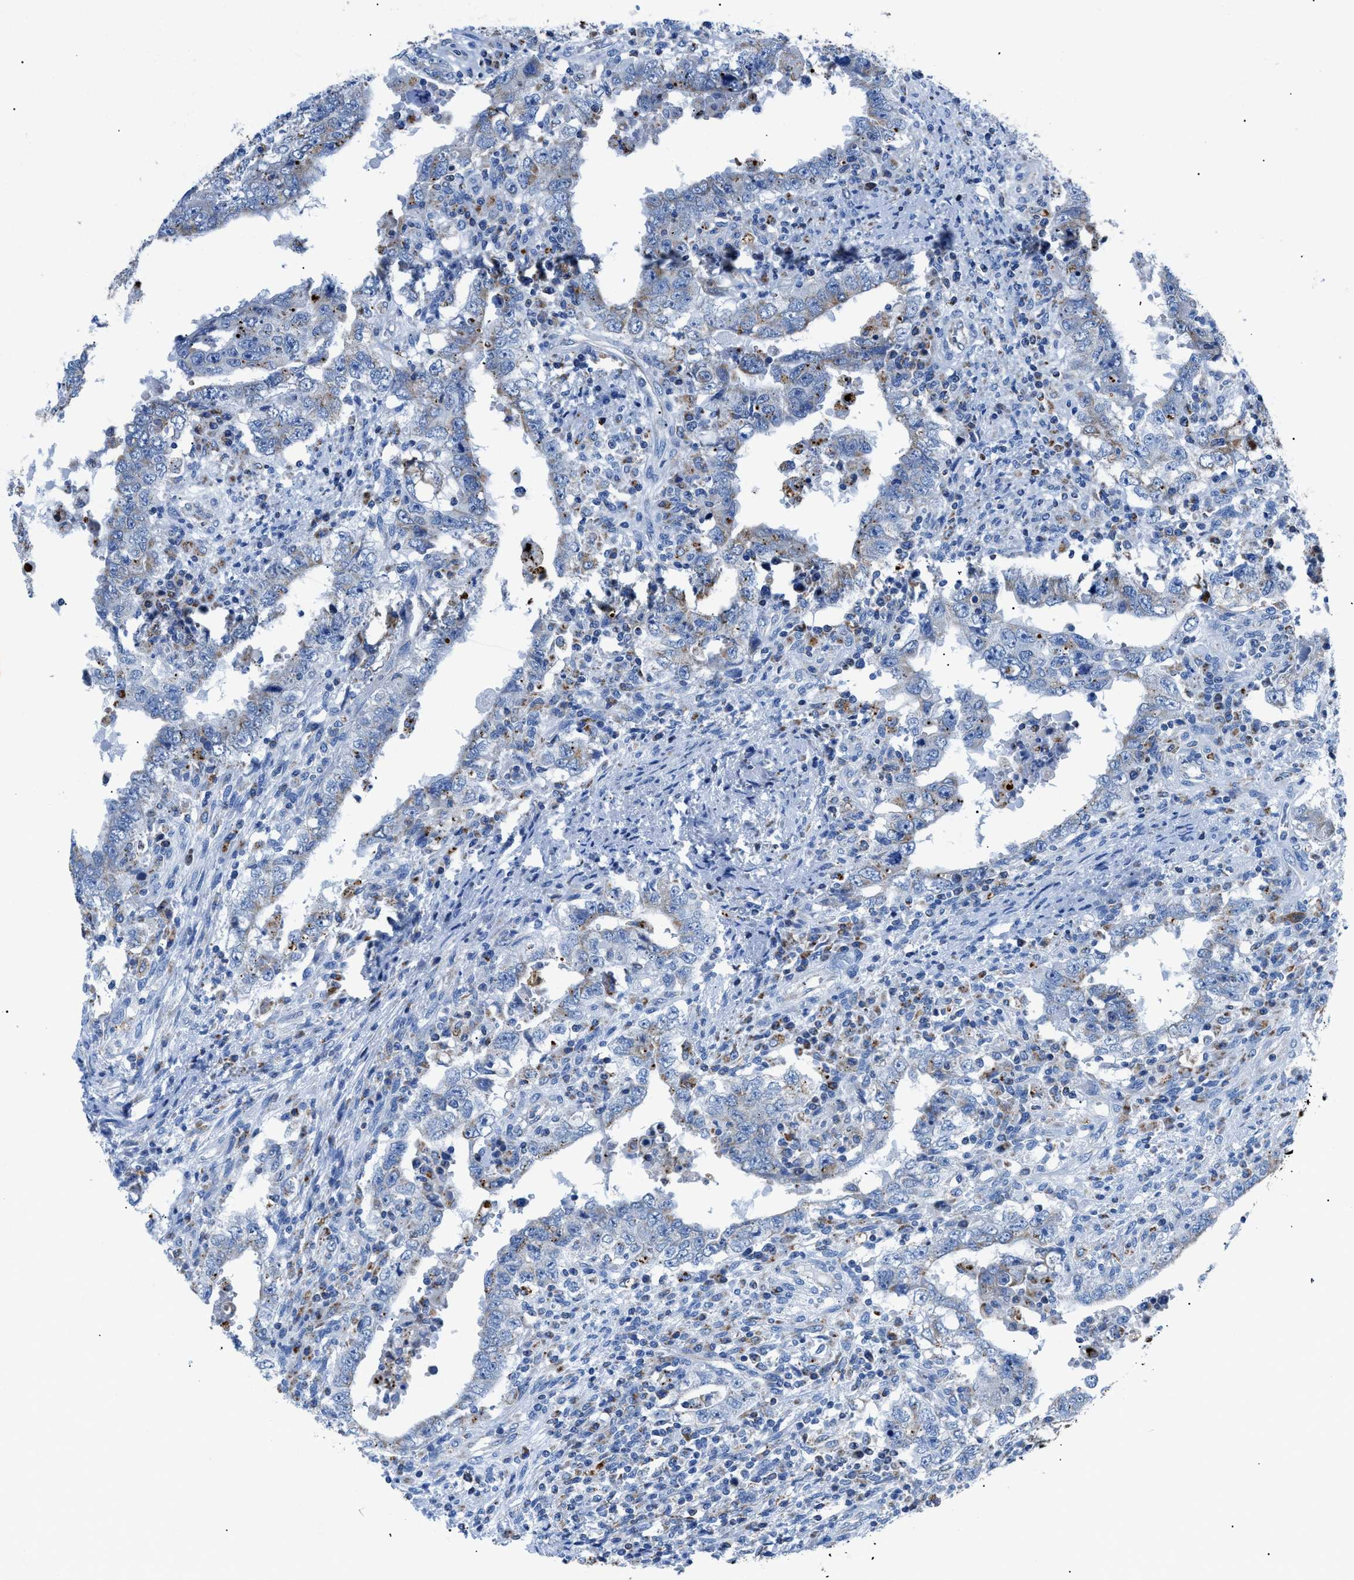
{"staining": {"intensity": "negative", "quantity": "none", "location": "none"}, "tissue": "testis cancer", "cell_type": "Tumor cells", "image_type": "cancer", "snomed": [{"axis": "morphology", "description": "Carcinoma, Embryonal, NOS"}, {"axis": "topography", "description": "Testis"}], "caption": "DAB (3,3'-diaminobenzidine) immunohistochemical staining of human testis cancer (embryonal carcinoma) displays no significant expression in tumor cells.", "gene": "ZDHHC3", "patient": {"sex": "male", "age": 26}}